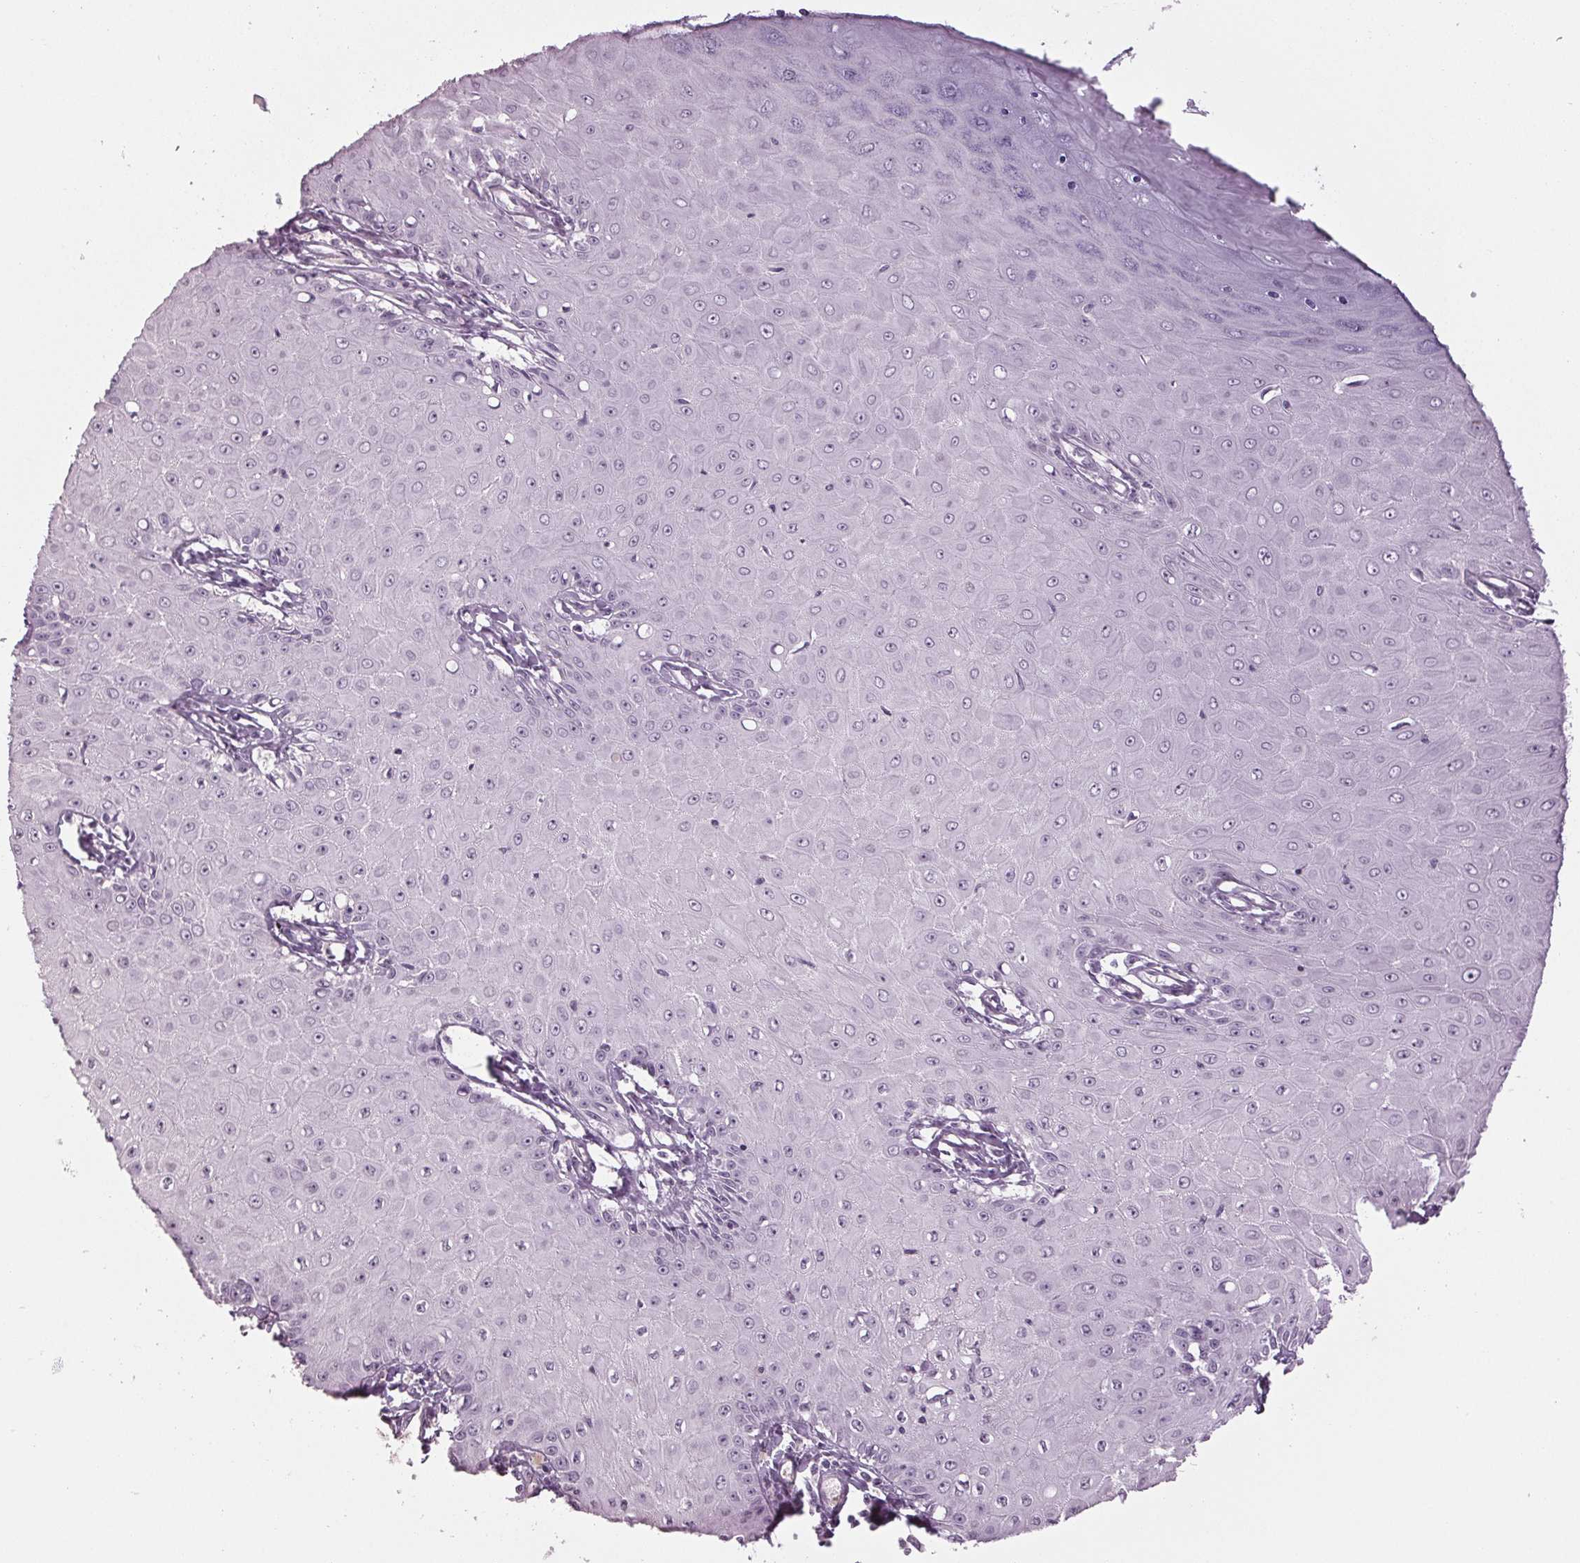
{"staining": {"intensity": "negative", "quantity": "none", "location": "none"}, "tissue": "skin cancer", "cell_type": "Tumor cells", "image_type": "cancer", "snomed": [{"axis": "morphology", "description": "Squamous cell carcinoma, NOS"}, {"axis": "topography", "description": "Skin"}], "caption": "The histopathology image displays no staining of tumor cells in skin squamous cell carcinoma. (DAB (3,3'-diaminobenzidine) immunohistochemistry (IHC) with hematoxylin counter stain).", "gene": "TNNC2", "patient": {"sex": "male", "age": 70}}